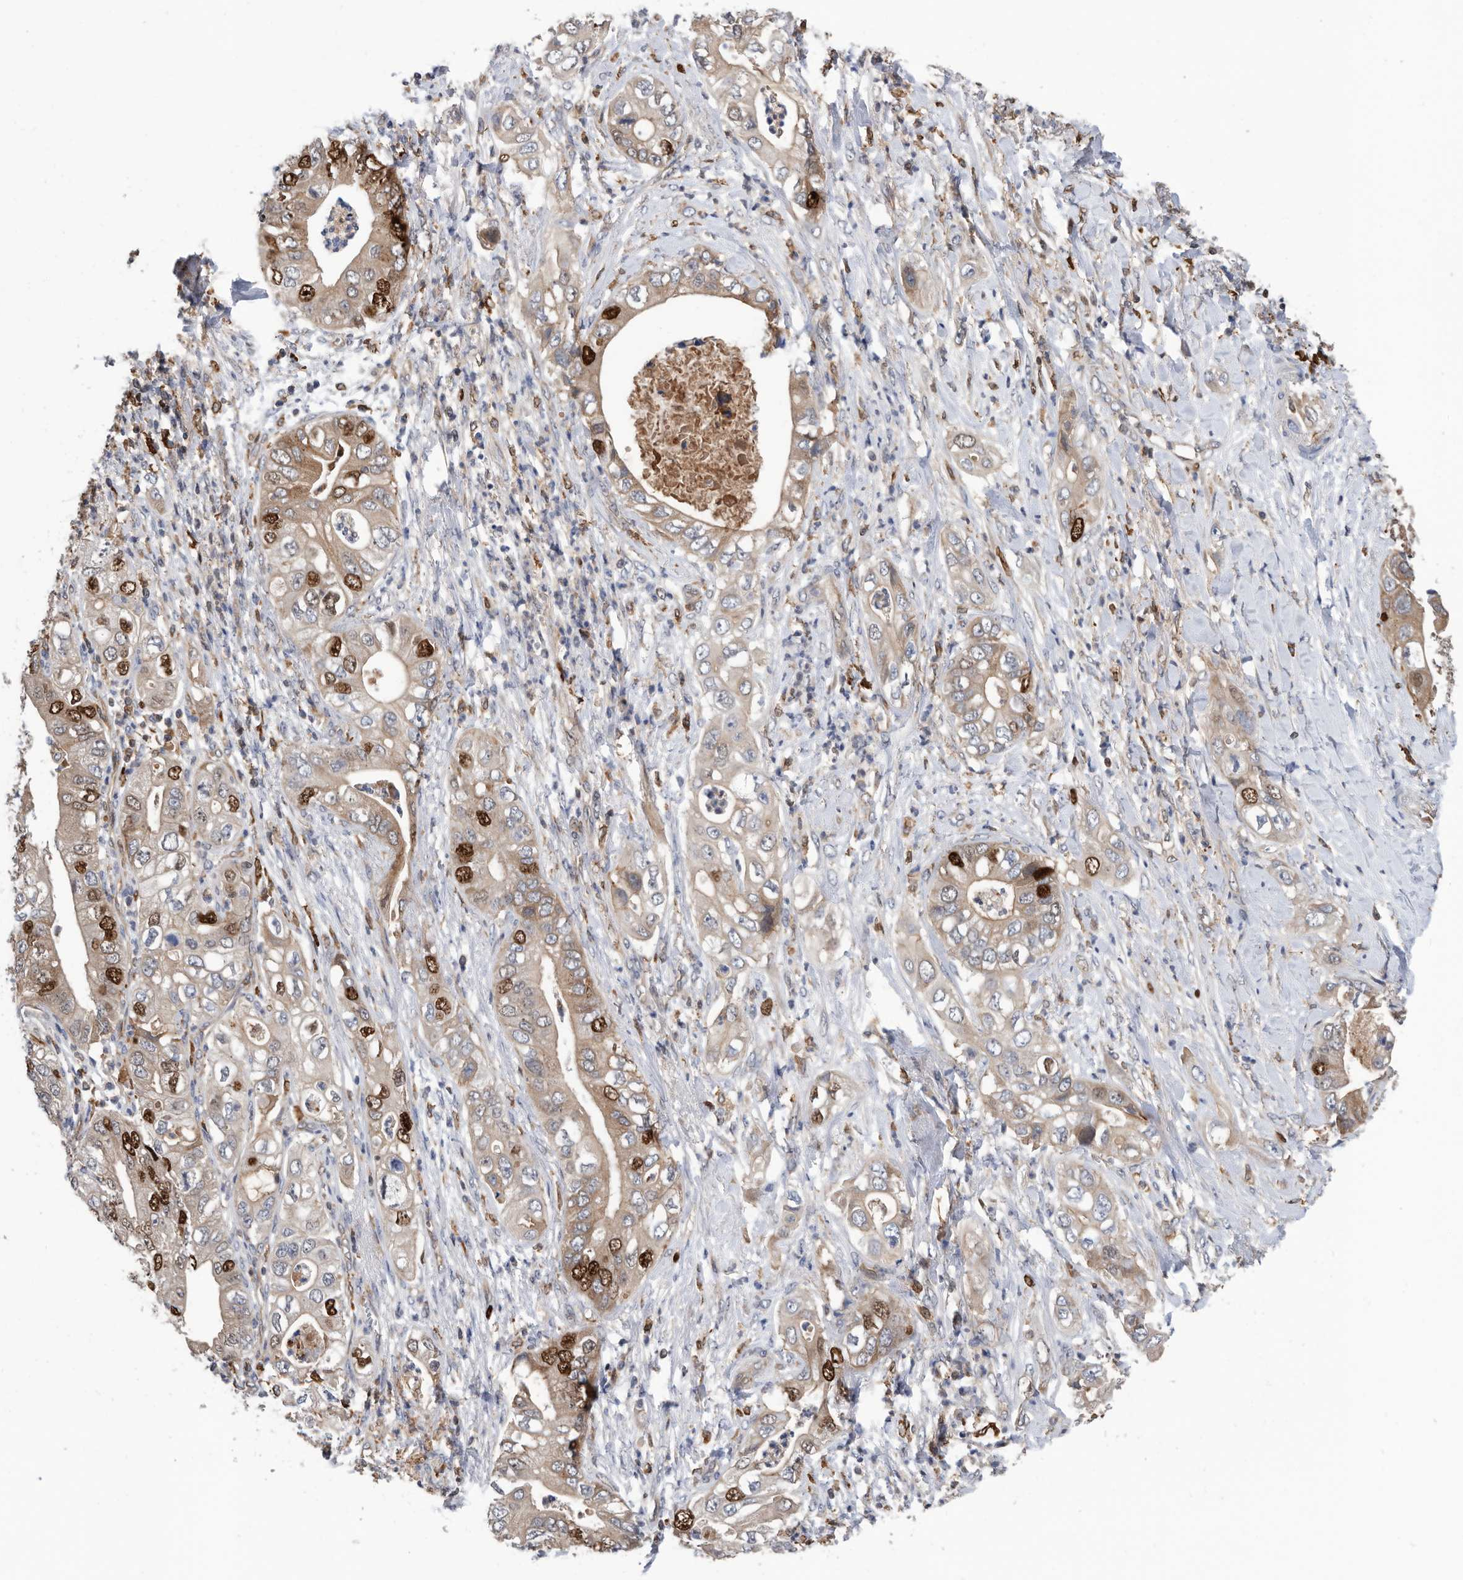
{"staining": {"intensity": "strong", "quantity": "25%-75%", "location": "cytoplasmic/membranous,nuclear"}, "tissue": "pancreatic cancer", "cell_type": "Tumor cells", "image_type": "cancer", "snomed": [{"axis": "morphology", "description": "Adenocarcinoma, NOS"}, {"axis": "topography", "description": "Pancreas"}], "caption": "Pancreatic cancer (adenocarcinoma) was stained to show a protein in brown. There is high levels of strong cytoplasmic/membranous and nuclear staining in approximately 25%-75% of tumor cells.", "gene": "ATAD2", "patient": {"sex": "female", "age": 78}}